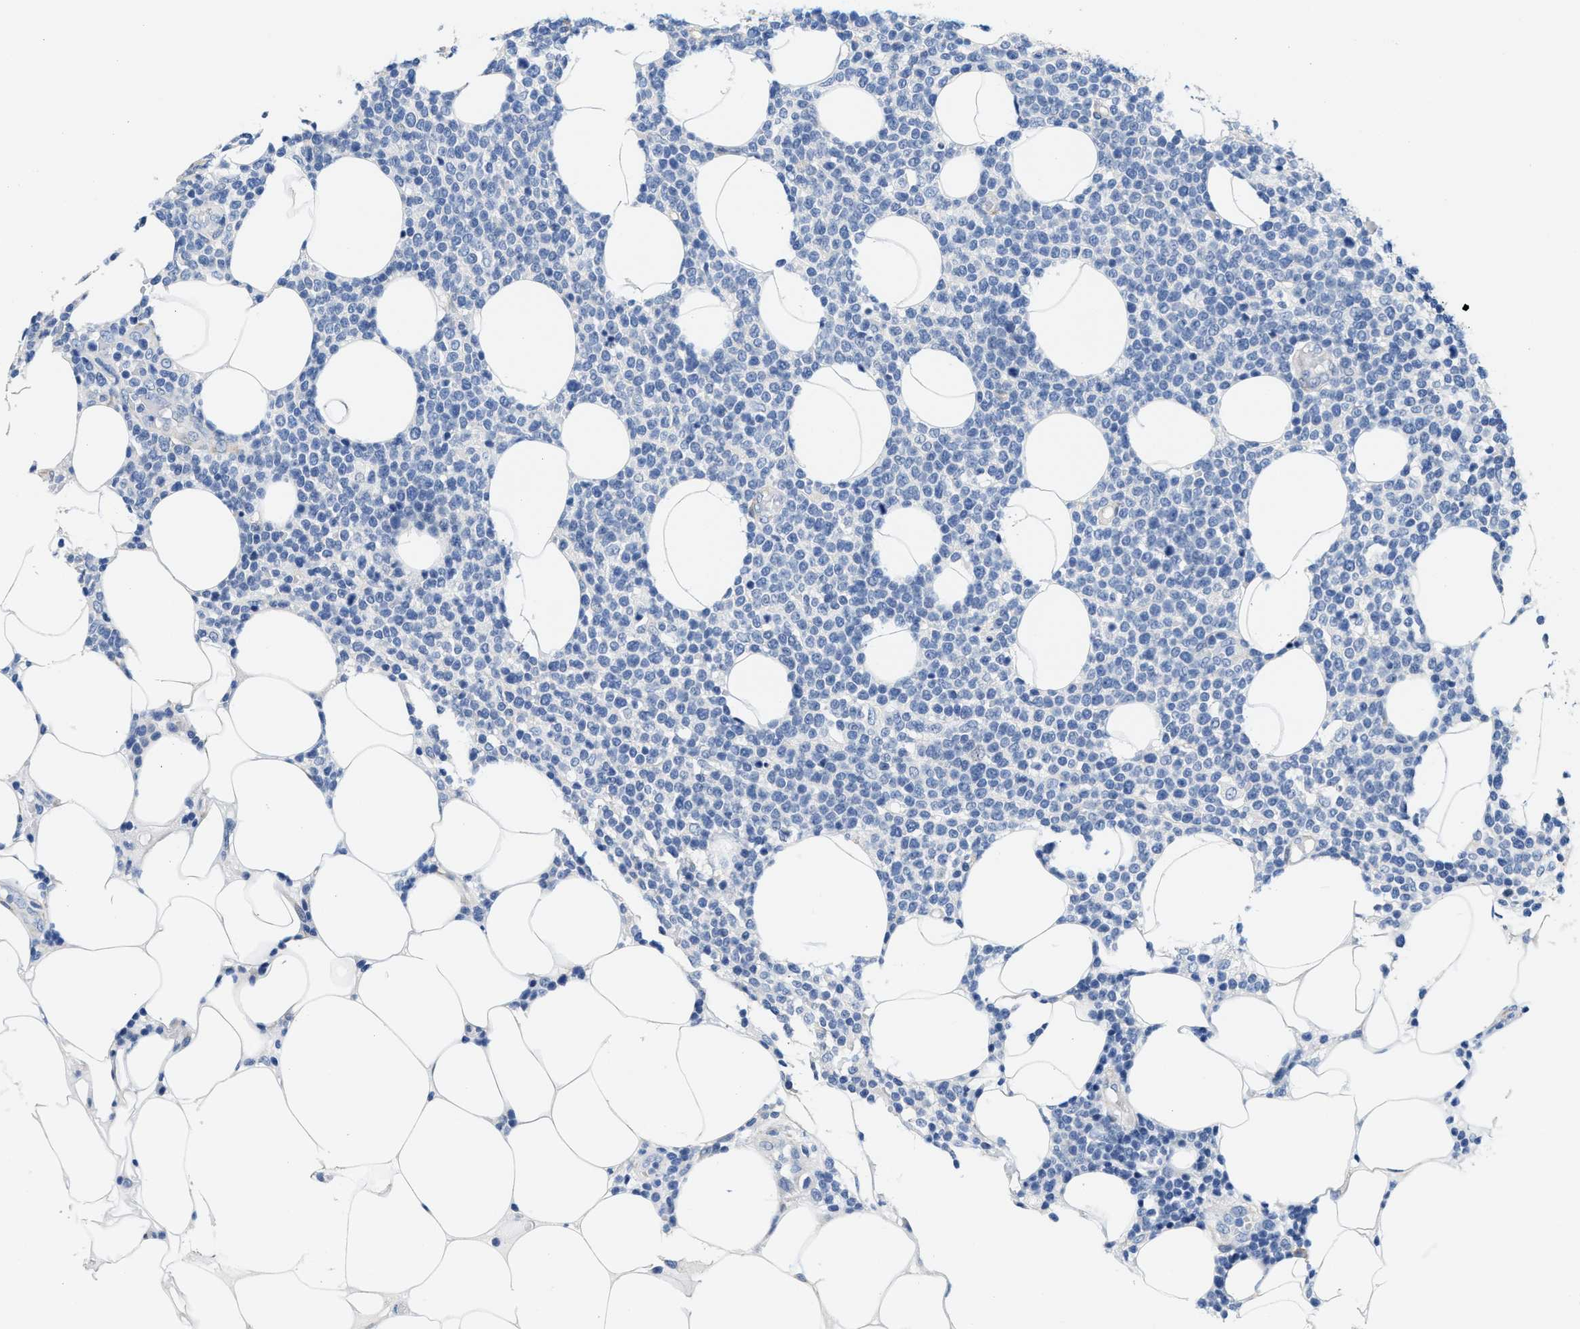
{"staining": {"intensity": "negative", "quantity": "none", "location": "none"}, "tissue": "lymphoma", "cell_type": "Tumor cells", "image_type": "cancer", "snomed": [{"axis": "morphology", "description": "Malignant lymphoma, non-Hodgkin's type, High grade"}, {"axis": "topography", "description": "Lymph node"}], "caption": "There is no significant staining in tumor cells of lymphoma.", "gene": "DSCAM", "patient": {"sex": "male", "age": 61}}